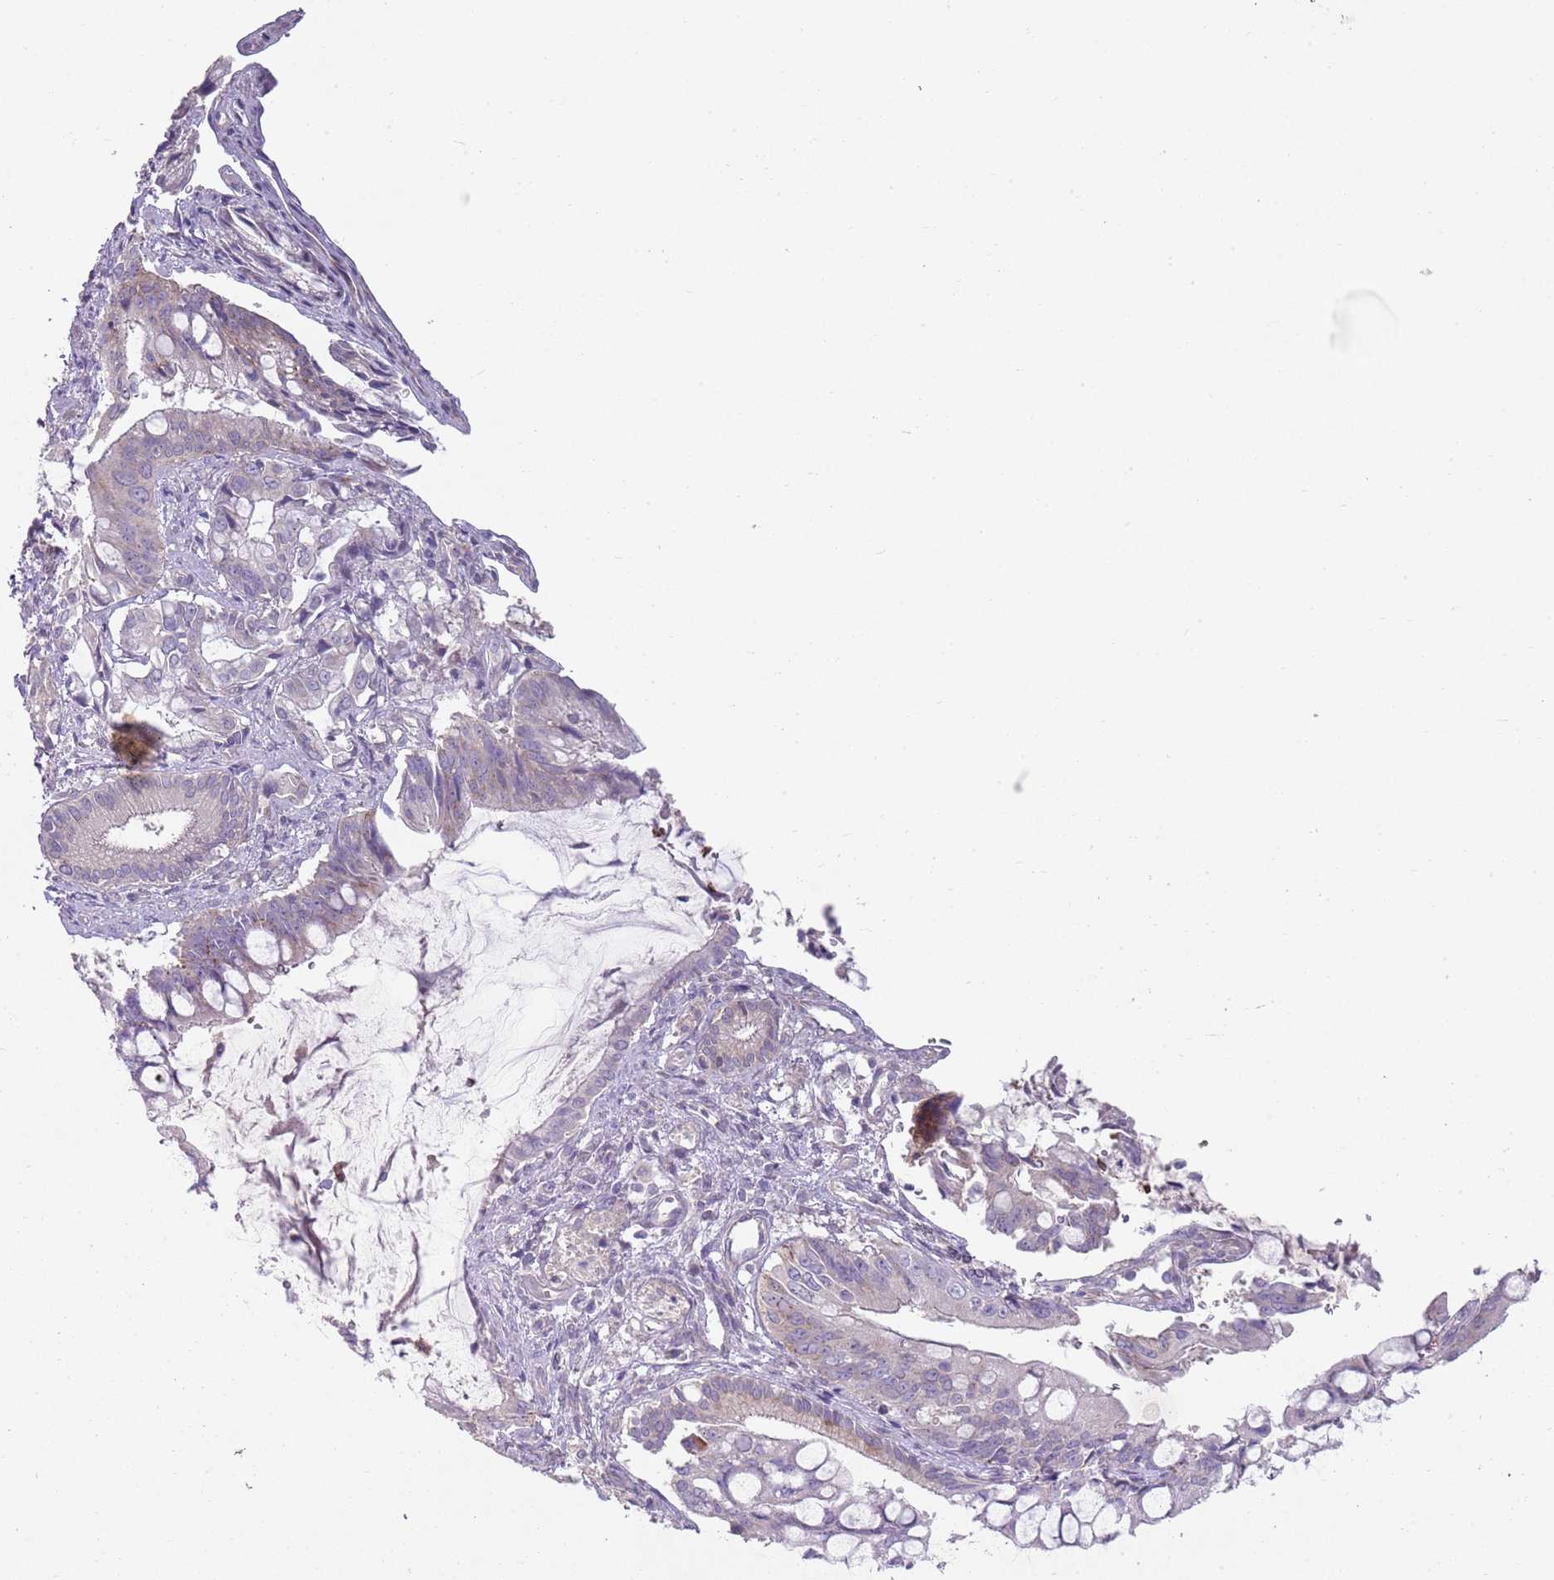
{"staining": {"intensity": "negative", "quantity": "none", "location": "none"}, "tissue": "pancreatic cancer", "cell_type": "Tumor cells", "image_type": "cancer", "snomed": [{"axis": "morphology", "description": "Adenocarcinoma, NOS"}, {"axis": "topography", "description": "Pancreas"}], "caption": "IHC of human pancreatic adenocarcinoma displays no expression in tumor cells. (Brightfield microscopy of DAB immunohistochemistry at high magnification).", "gene": "ZNF583", "patient": {"sex": "male", "age": 68}}